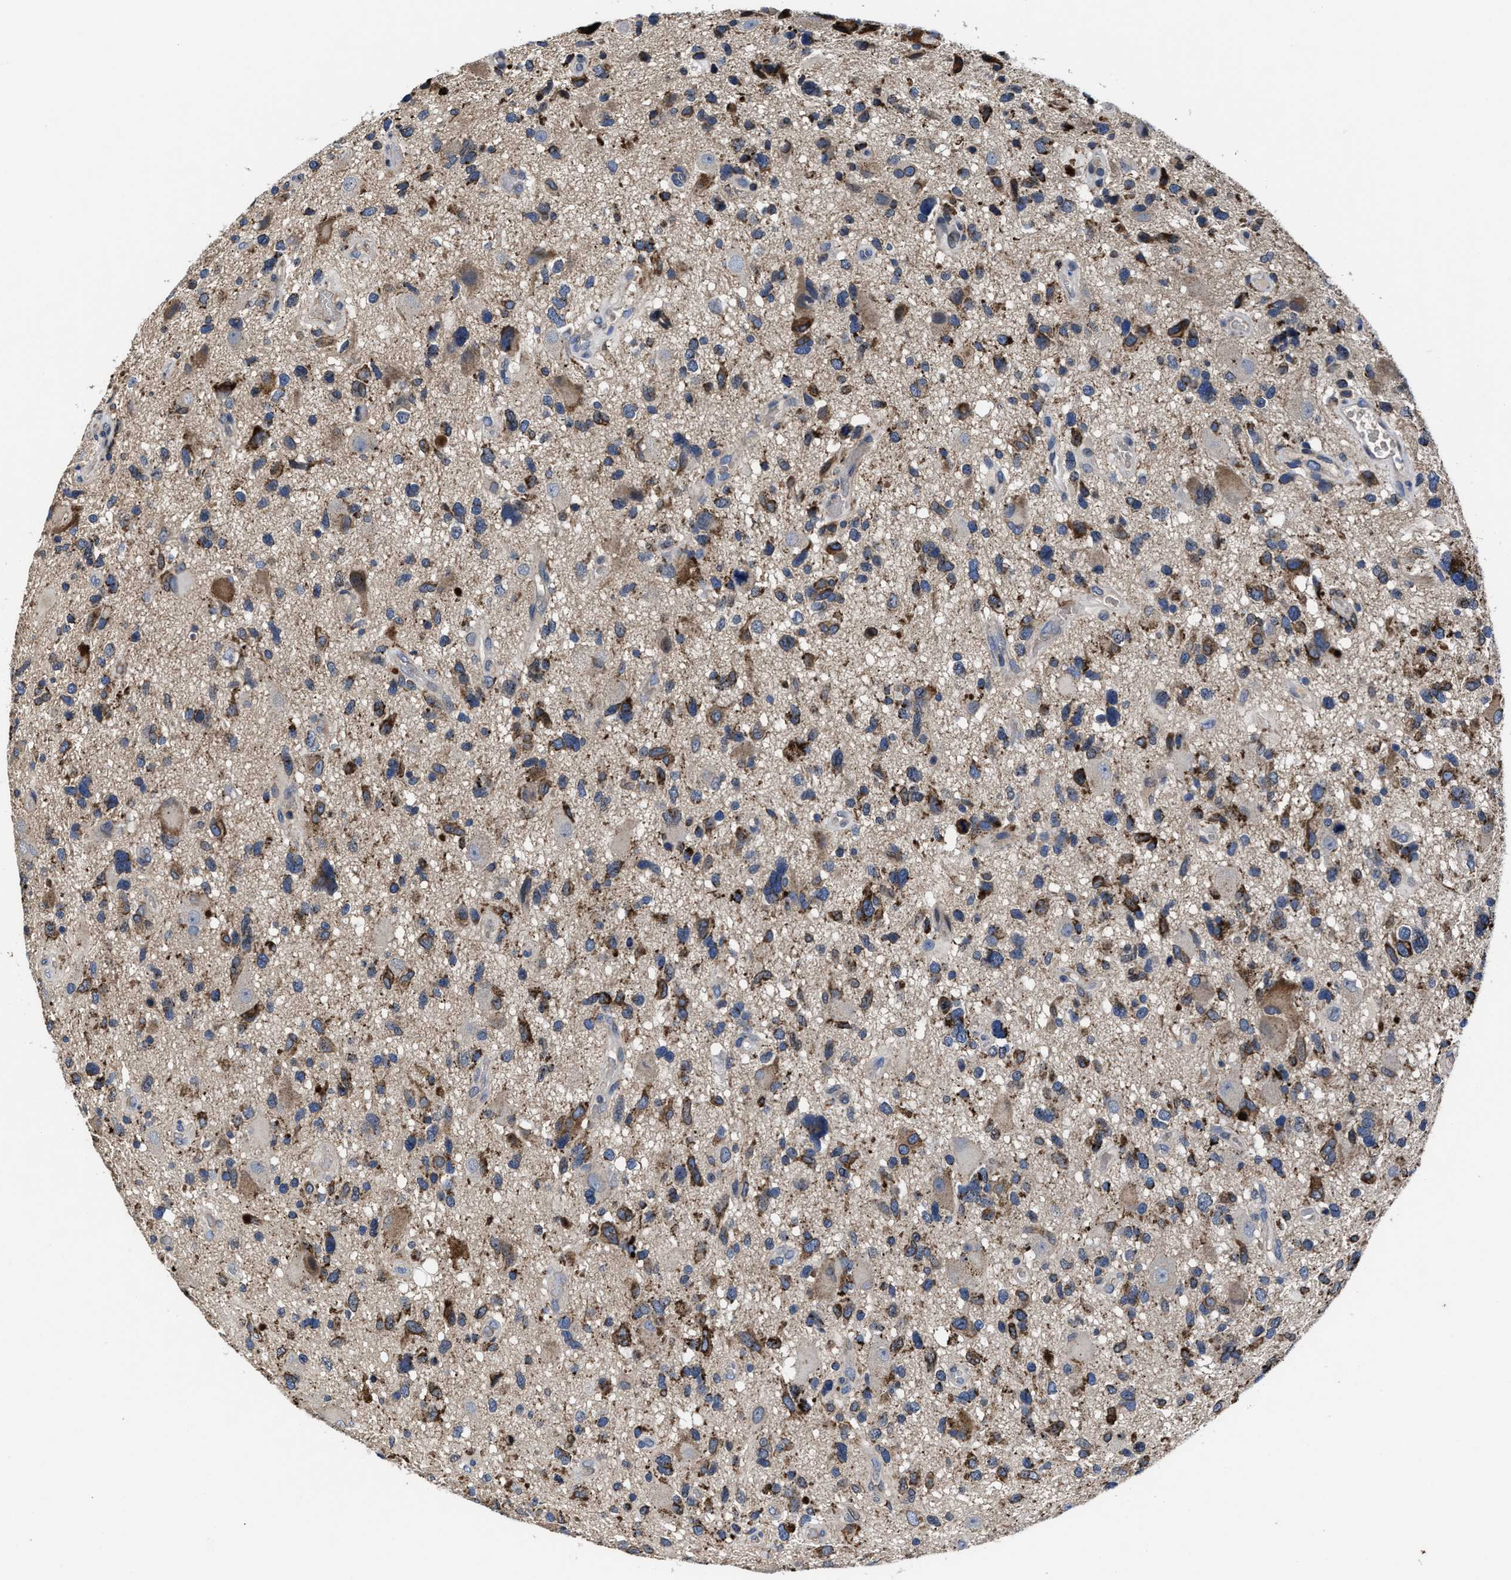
{"staining": {"intensity": "moderate", "quantity": "25%-75%", "location": "cytoplasmic/membranous"}, "tissue": "glioma", "cell_type": "Tumor cells", "image_type": "cancer", "snomed": [{"axis": "morphology", "description": "Glioma, malignant, High grade"}, {"axis": "topography", "description": "Brain"}], "caption": "IHC of high-grade glioma (malignant) exhibits medium levels of moderate cytoplasmic/membranous staining in approximately 25%-75% of tumor cells. IHC stains the protein in brown and the nuclei are stained blue.", "gene": "CACNA1D", "patient": {"sex": "male", "age": 33}}